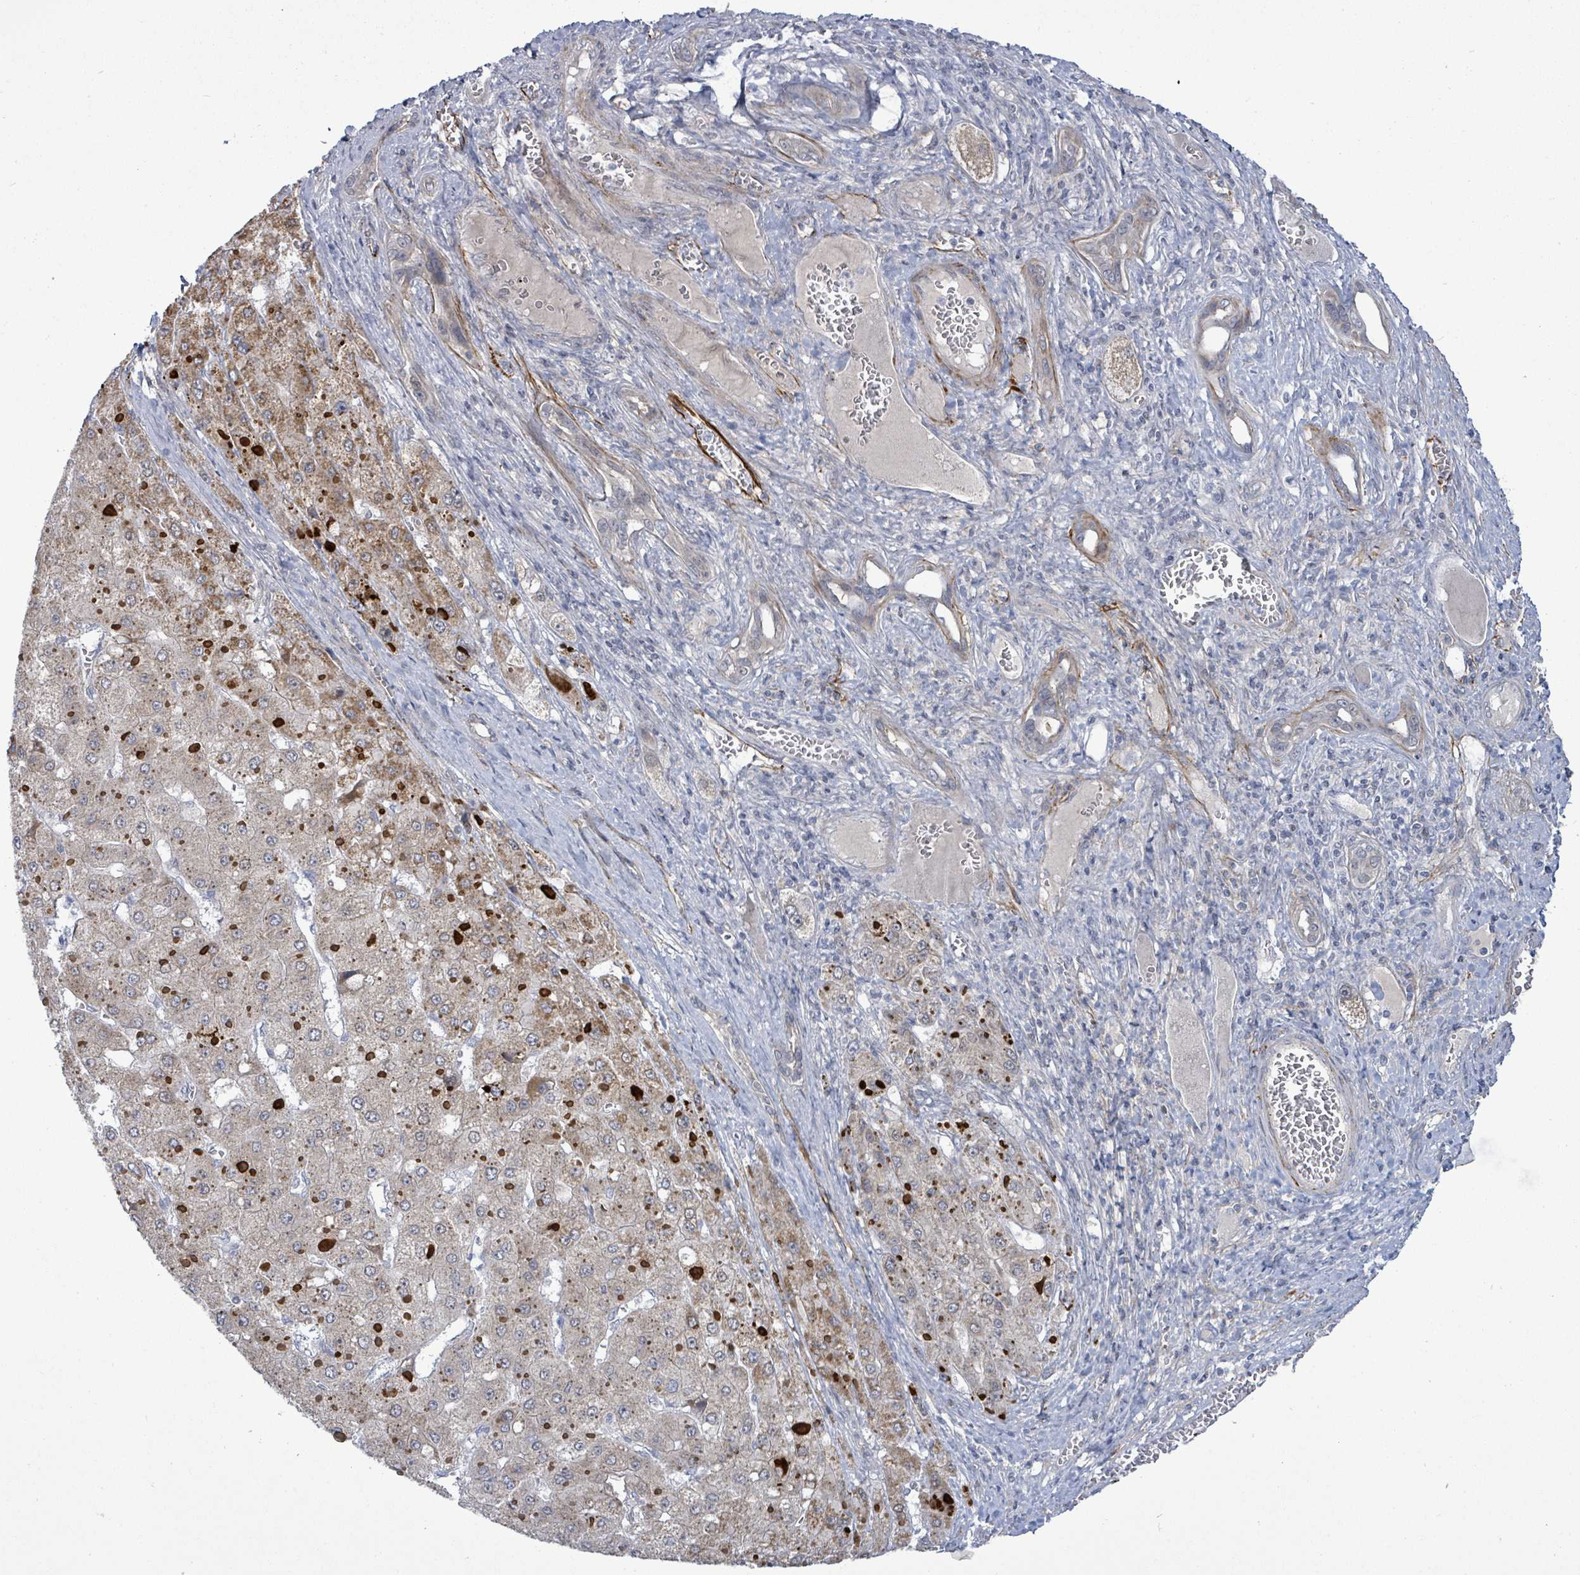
{"staining": {"intensity": "moderate", "quantity": "<25%", "location": "cytoplasmic/membranous"}, "tissue": "liver cancer", "cell_type": "Tumor cells", "image_type": "cancer", "snomed": [{"axis": "morphology", "description": "Carcinoma, Hepatocellular, NOS"}, {"axis": "topography", "description": "Liver"}], "caption": "Immunohistochemical staining of human liver hepatocellular carcinoma exhibits low levels of moderate cytoplasmic/membranous protein staining in about <25% of tumor cells.", "gene": "ZFPM1", "patient": {"sex": "female", "age": 73}}